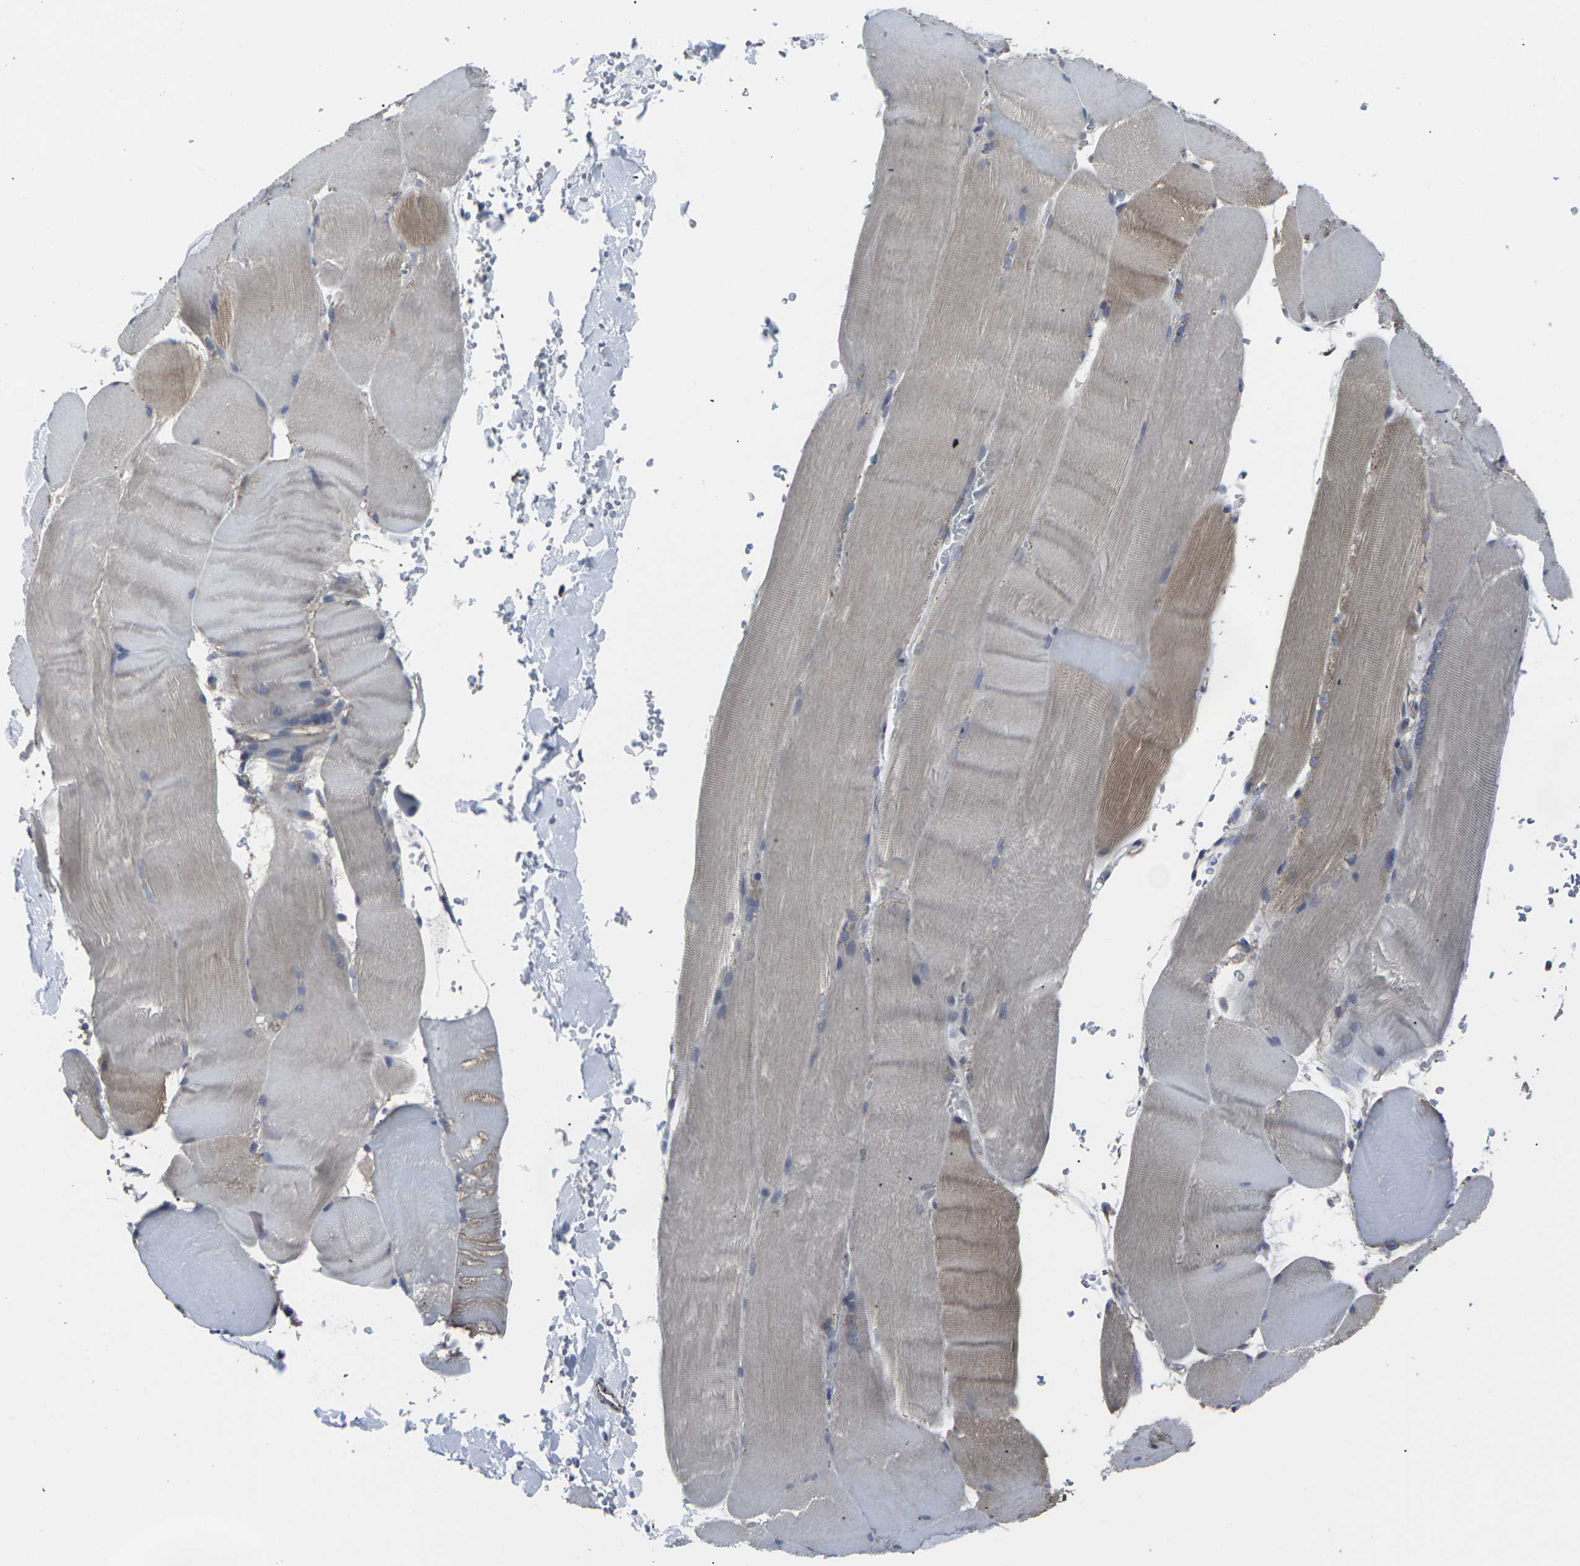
{"staining": {"intensity": "weak", "quantity": "25%-75%", "location": "cytoplasmic/membranous"}, "tissue": "skeletal muscle", "cell_type": "Myocytes", "image_type": "normal", "snomed": [{"axis": "morphology", "description": "Normal tissue, NOS"}, {"axis": "topography", "description": "Skin"}, {"axis": "topography", "description": "Skeletal muscle"}], "caption": "The immunohistochemical stain shows weak cytoplasmic/membranous staining in myocytes of benign skeletal muscle. (DAB IHC with brightfield microscopy, high magnification).", "gene": "MAPKAPK2", "patient": {"sex": "male", "age": 83}}